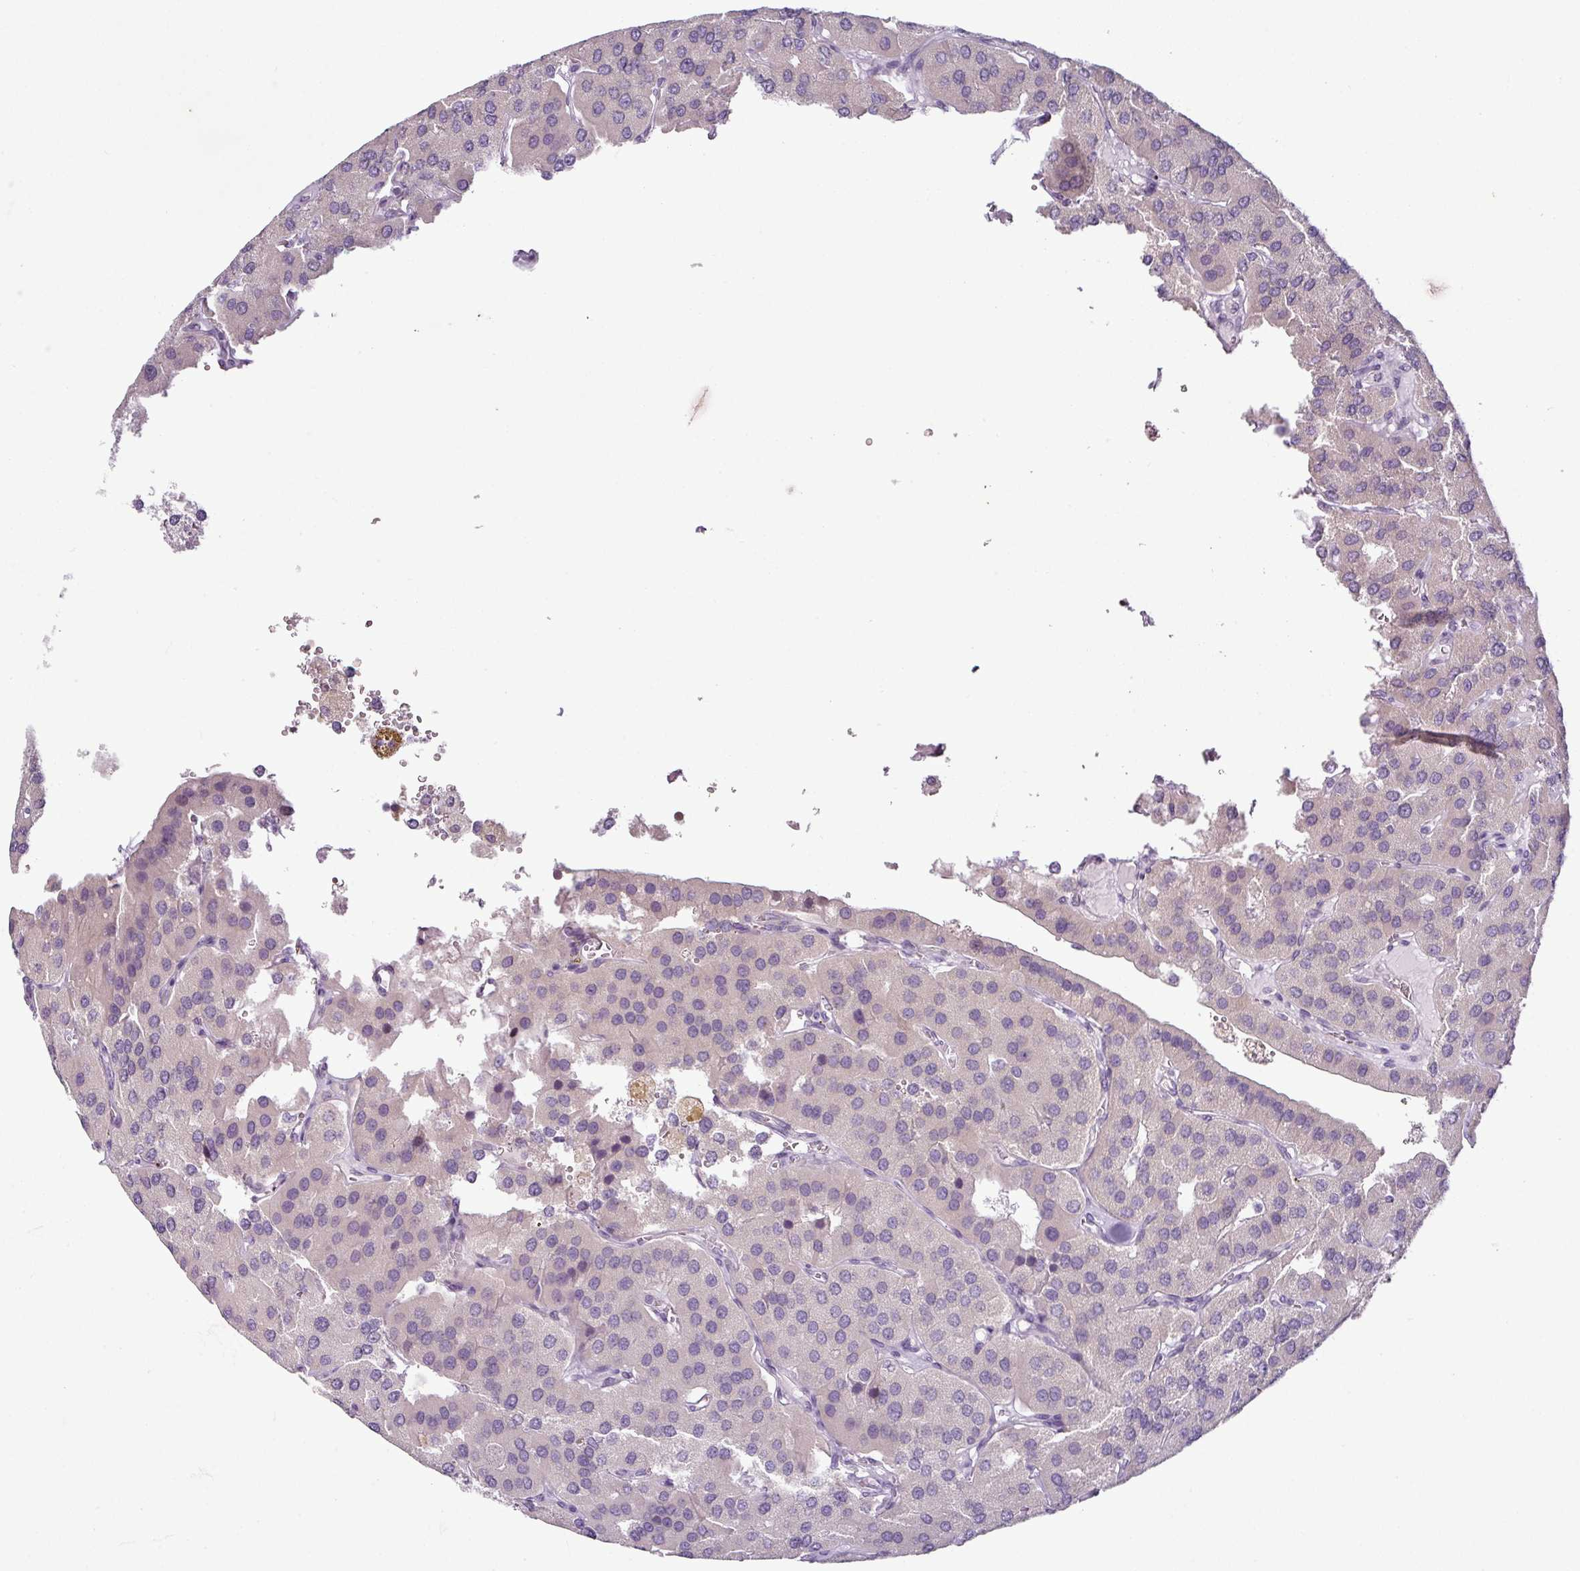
{"staining": {"intensity": "negative", "quantity": "none", "location": "none"}, "tissue": "parathyroid gland", "cell_type": "Glandular cells", "image_type": "normal", "snomed": [{"axis": "morphology", "description": "Normal tissue, NOS"}, {"axis": "morphology", "description": "Adenoma, NOS"}, {"axis": "topography", "description": "Parathyroid gland"}], "caption": "The image shows no staining of glandular cells in normal parathyroid gland. (DAB immunohistochemistry, high magnification).", "gene": "OR52D1", "patient": {"sex": "female", "age": 86}}